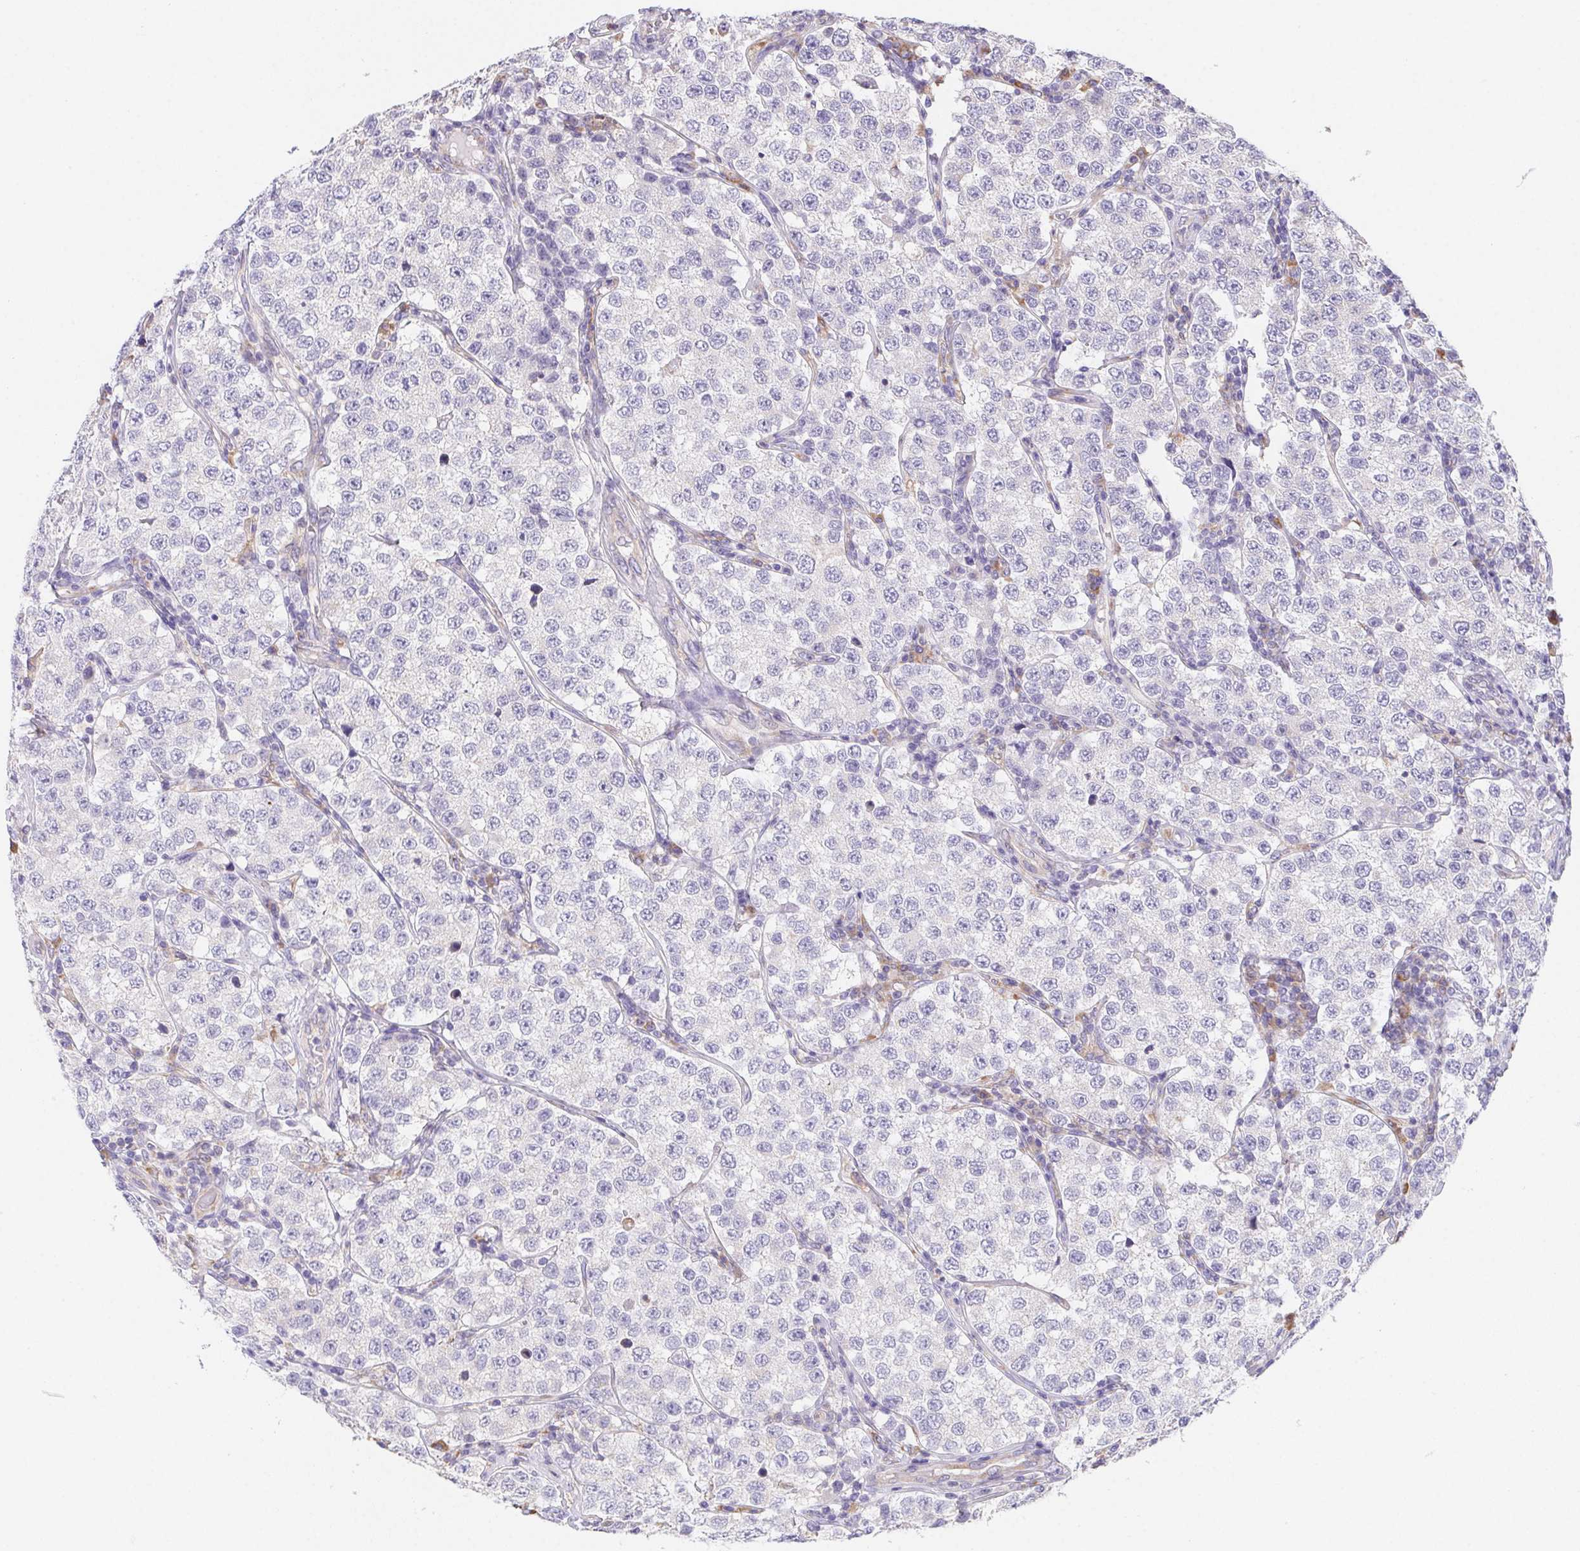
{"staining": {"intensity": "negative", "quantity": "none", "location": "none"}, "tissue": "testis cancer", "cell_type": "Tumor cells", "image_type": "cancer", "snomed": [{"axis": "morphology", "description": "Seminoma, NOS"}, {"axis": "topography", "description": "Testis"}], "caption": "An image of testis cancer (seminoma) stained for a protein exhibits no brown staining in tumor cells.", "gene": "ADAM8", "patient": {"sex": "male", "age": 34}}